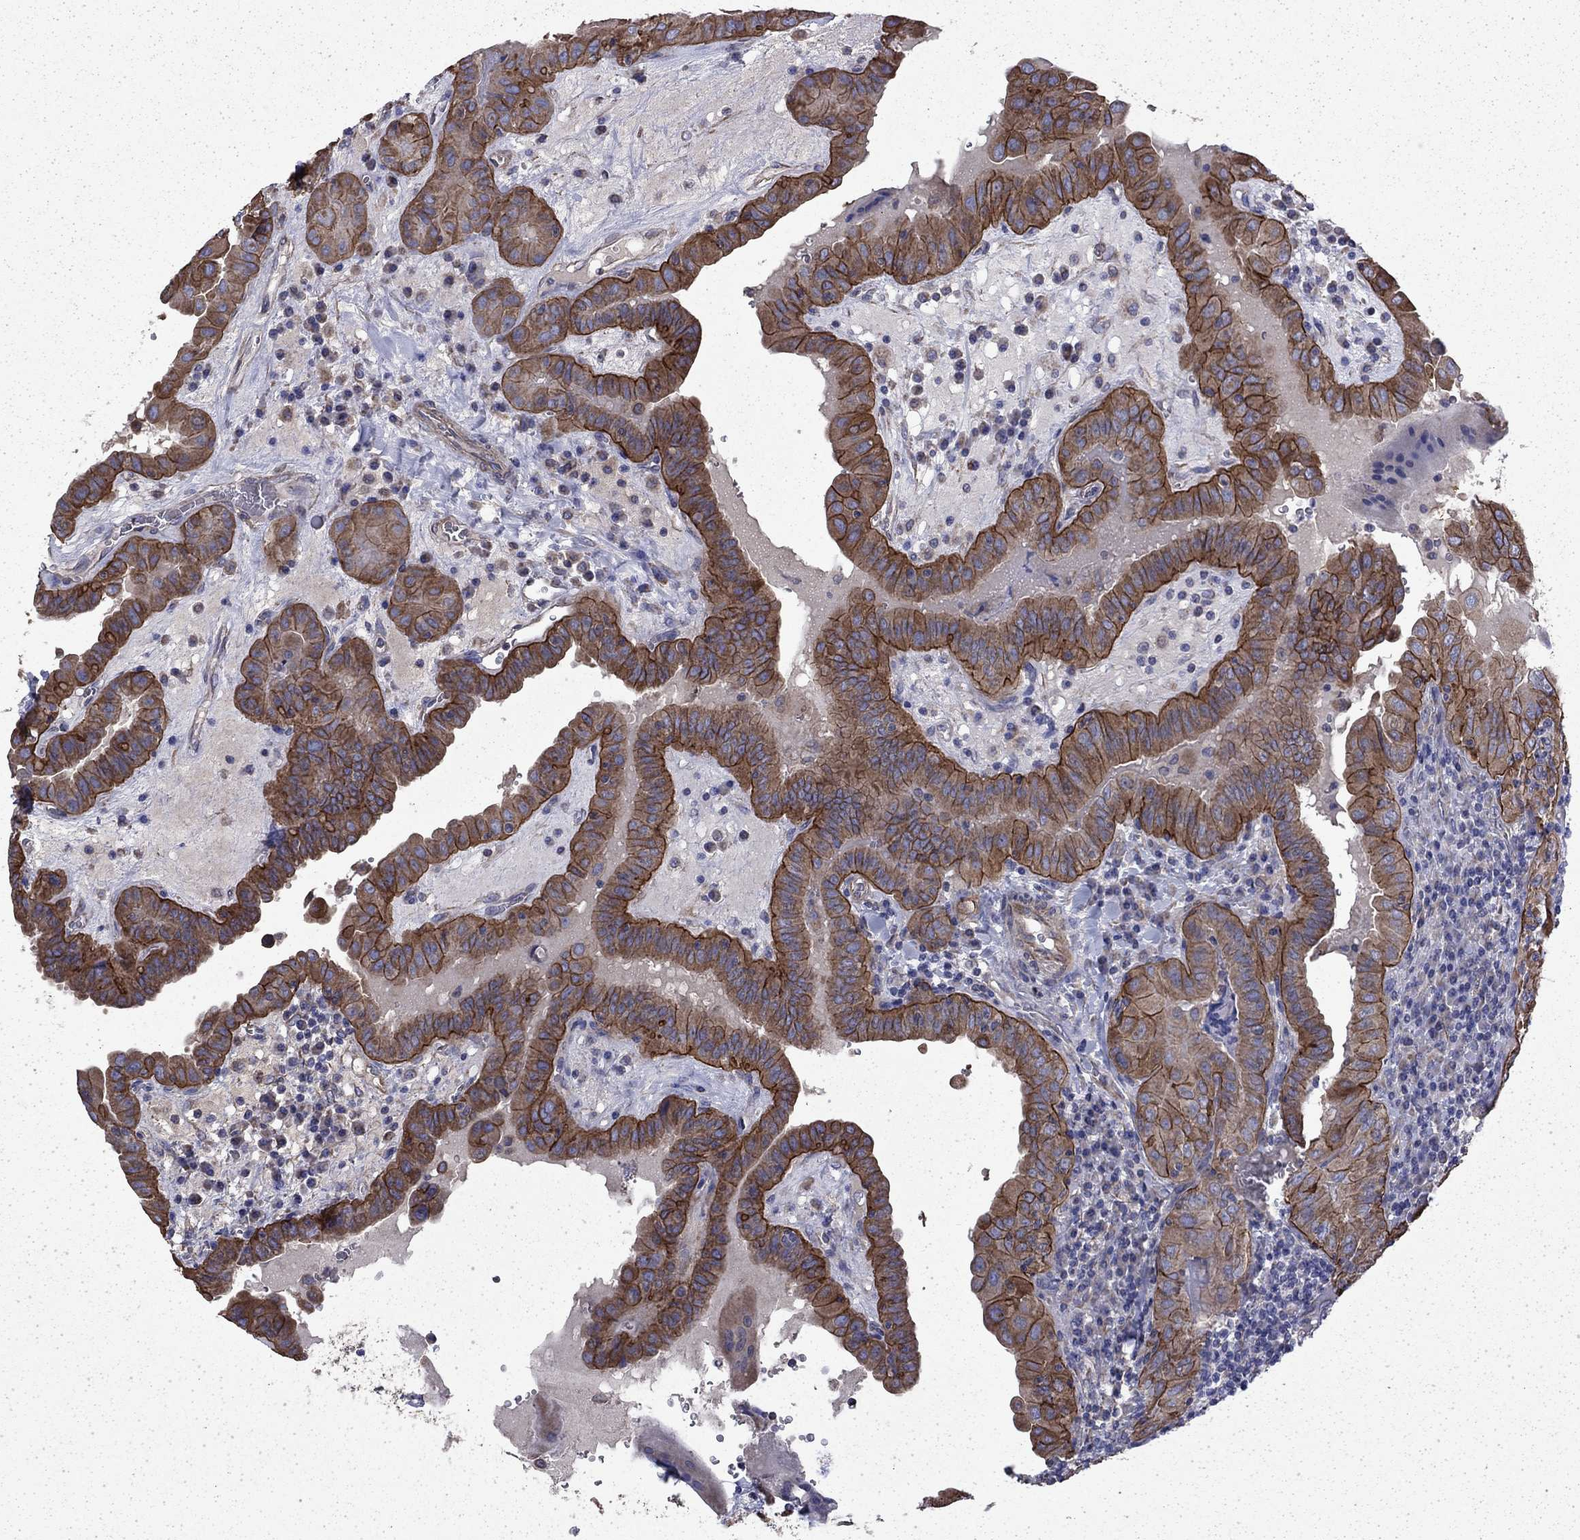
{"staining": {"intensity": "strong", "quantity": "25%-75%", "location": "cytoplasmic/membranous"}, "tissue": "thyroid cancer", "cell_type": "Tumor cells", "image_type": "cancer", "snomed": [{"axis": "morphology", "description": "Papillary adenocarcinoma, NOS"}, {"axis": "topography", "description": "Thyroid gland"}], "caption": "Papillary adenocarcinoma (thyroid) tissue displays strong cytoplasmic/membranous positivity in approximately 25%-75% of tumor cells The staining is performed using DAB (3,3'-diaminobenzidine) brown chromogen to label protein expression. The nuclei are counter-stained blue using hematoxylin.", "gene": "DTNA", "patient": {"sex": "female", "age": 37}}